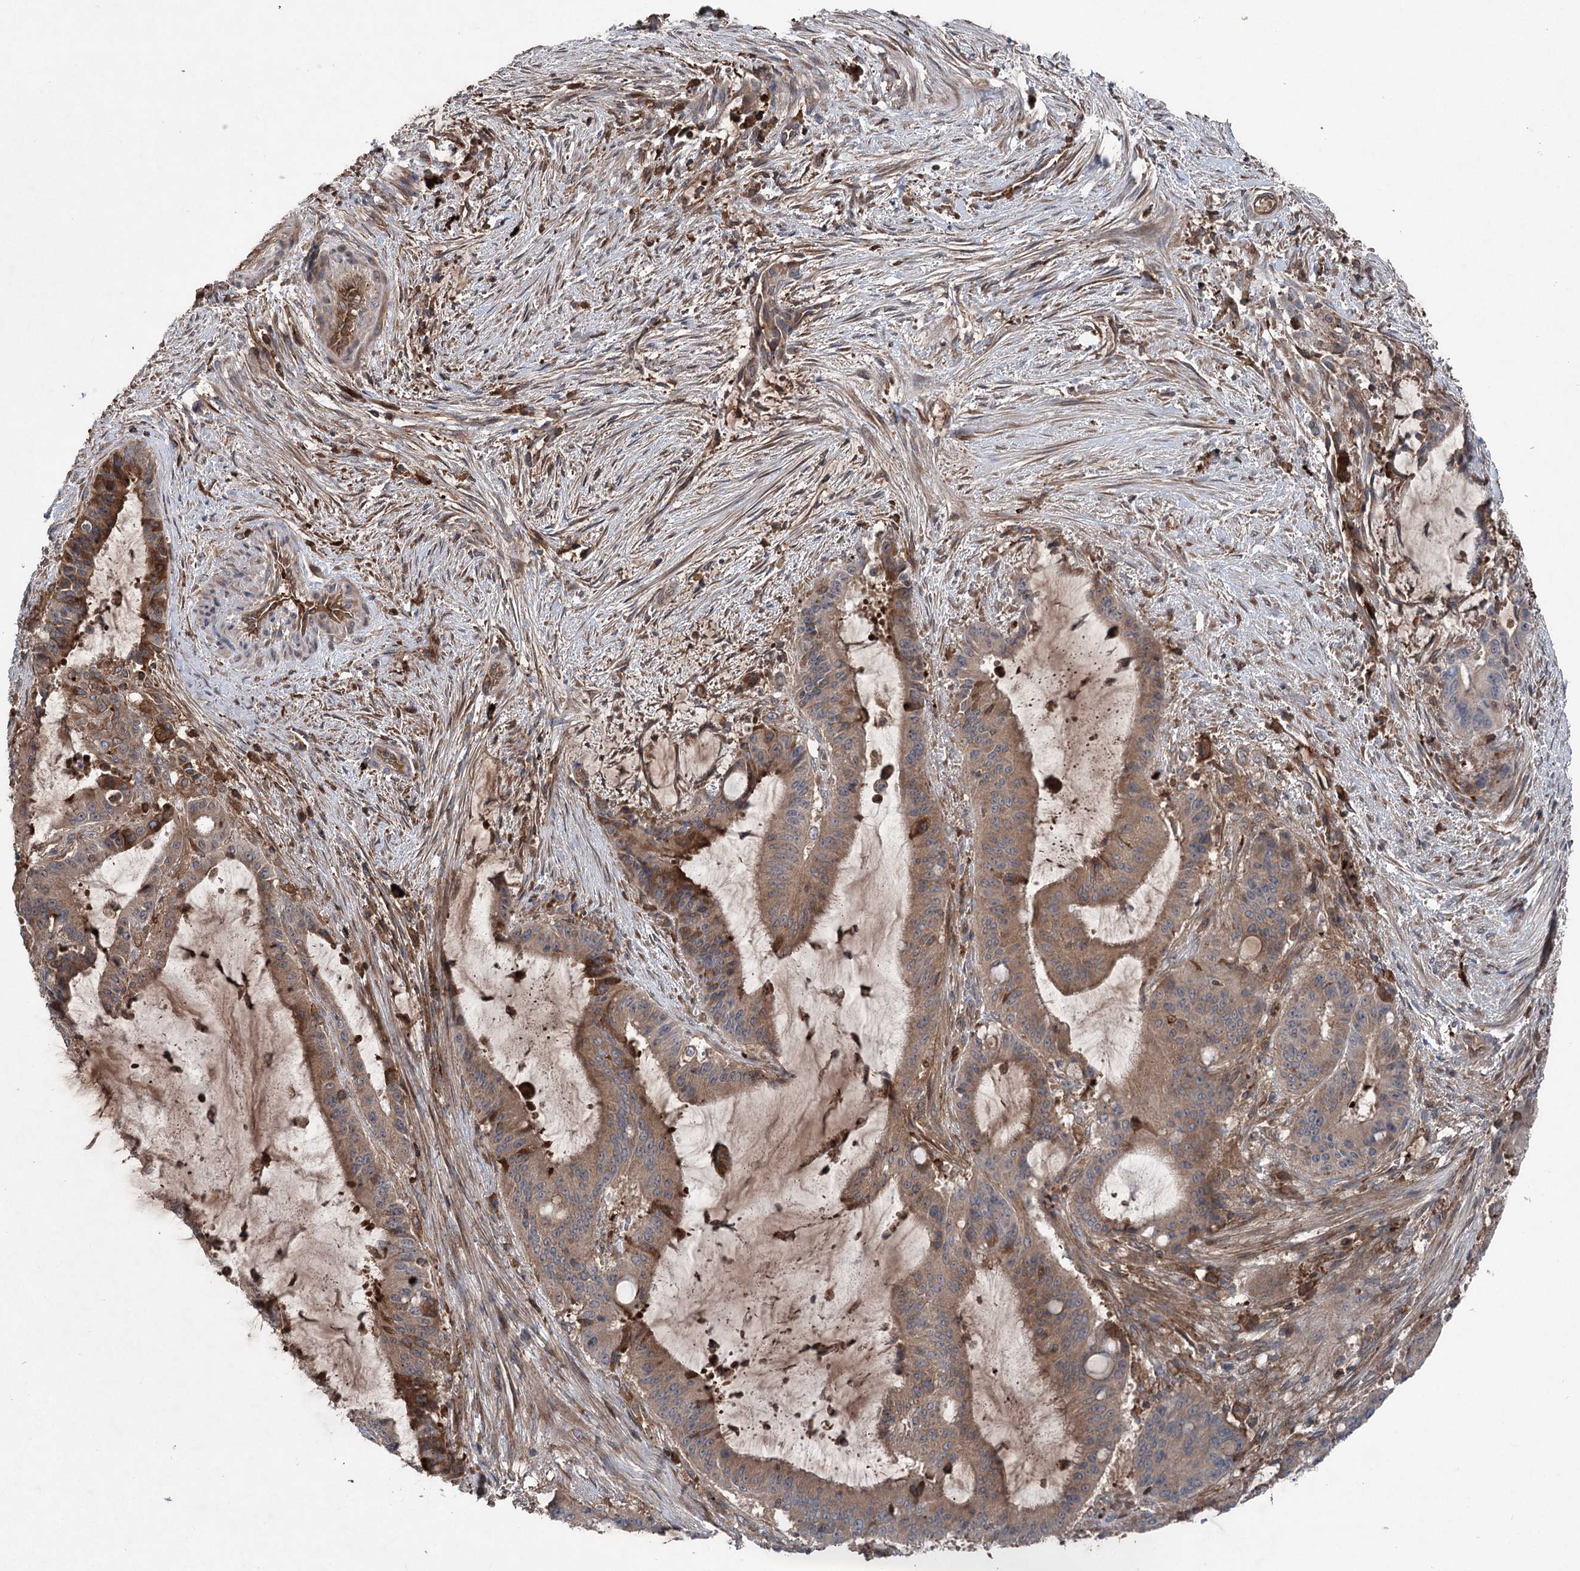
{"staining": {"intensity": "moderate", "quantity": ">75%", "location": "cytoplasmic/membranous"}, "tissue": "liver cancer", "cell_type": "Tumor cells", "image_type": "cancer", "snomed": [{"axis": "morphology", "description": "Normal tissue, NOS"}, {"axis": "morphology", "description": "Cholangiocarcinoma"}, {"axis": "topography", "description": "Liver"}, {"axis": "topography", "description": "Peripheral nerve tissue"}], "caption": "Moderate cytoplasmic/membranous protein positivity is identified in about >75% of tumor cells in liver cholangiocarcinoma.", "gene": "PPP1R21", "patient": {"sex": "female", "age": 73}}